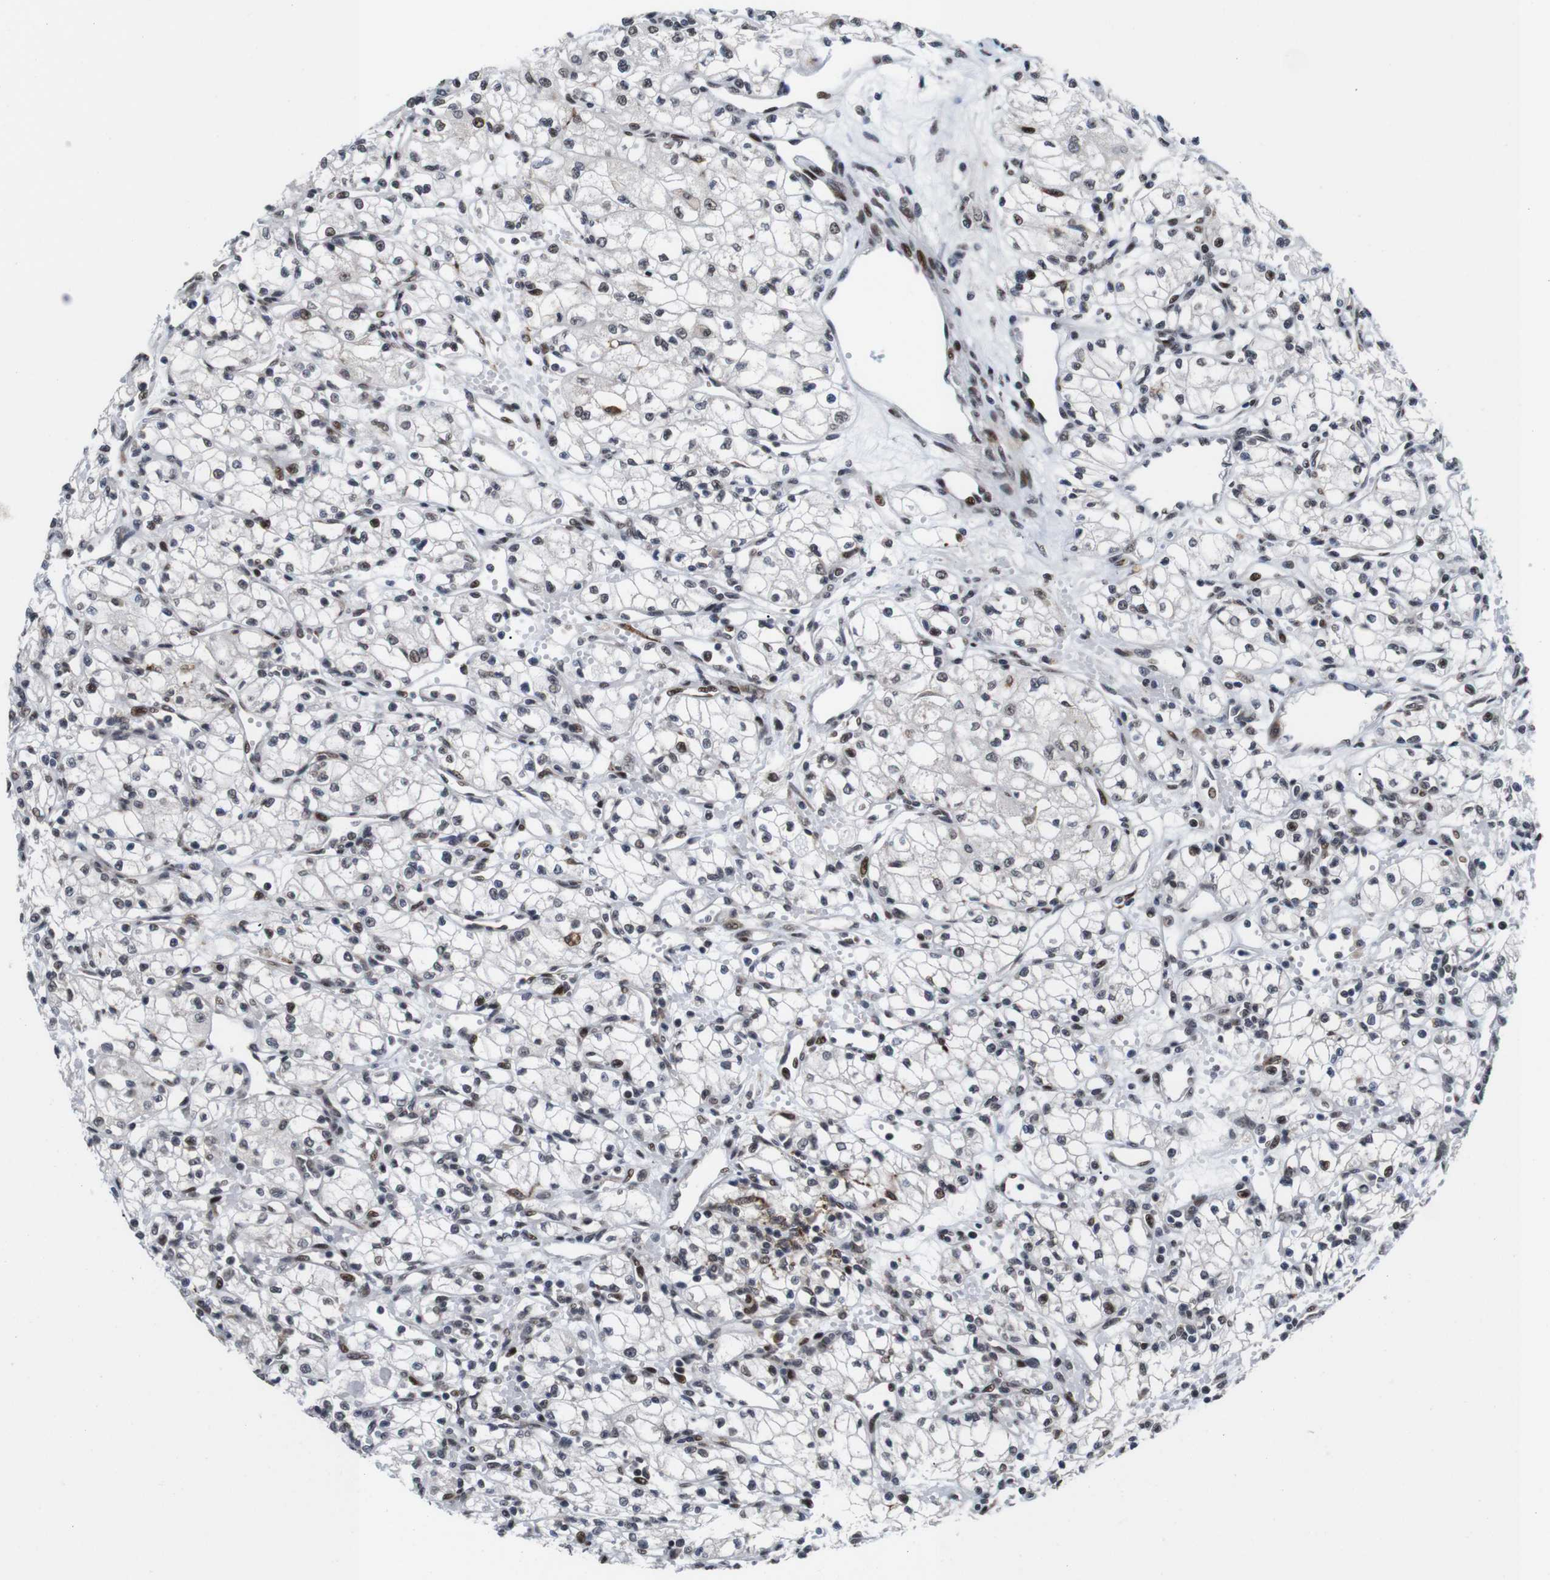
{"staining": {"intensity": "weak", "quantity": "25%-75%", "location": "nuclear"}, "tissue": "renal cancer", "cell_type": "Tumor cells", "image_type": "cancer", "snomed": [{"axis": "morphology", "description": "Normal tissue, NOS"}, {"axis": "morphology", "description": "Adenocarcinoma, NOS"}, {"axis": "topography", "description": "Kidney"}], "caption": "Immunohistochemical staining of human adenocarcinoma (renal) exhibits weak nuclear protein staining in approximately 25%-75% of tumor cells. The protein is shown in brown color, while the nuclei are stained blue.", "gene": "EIF4G1", "patient": {"sex": "male", "age": 59}}